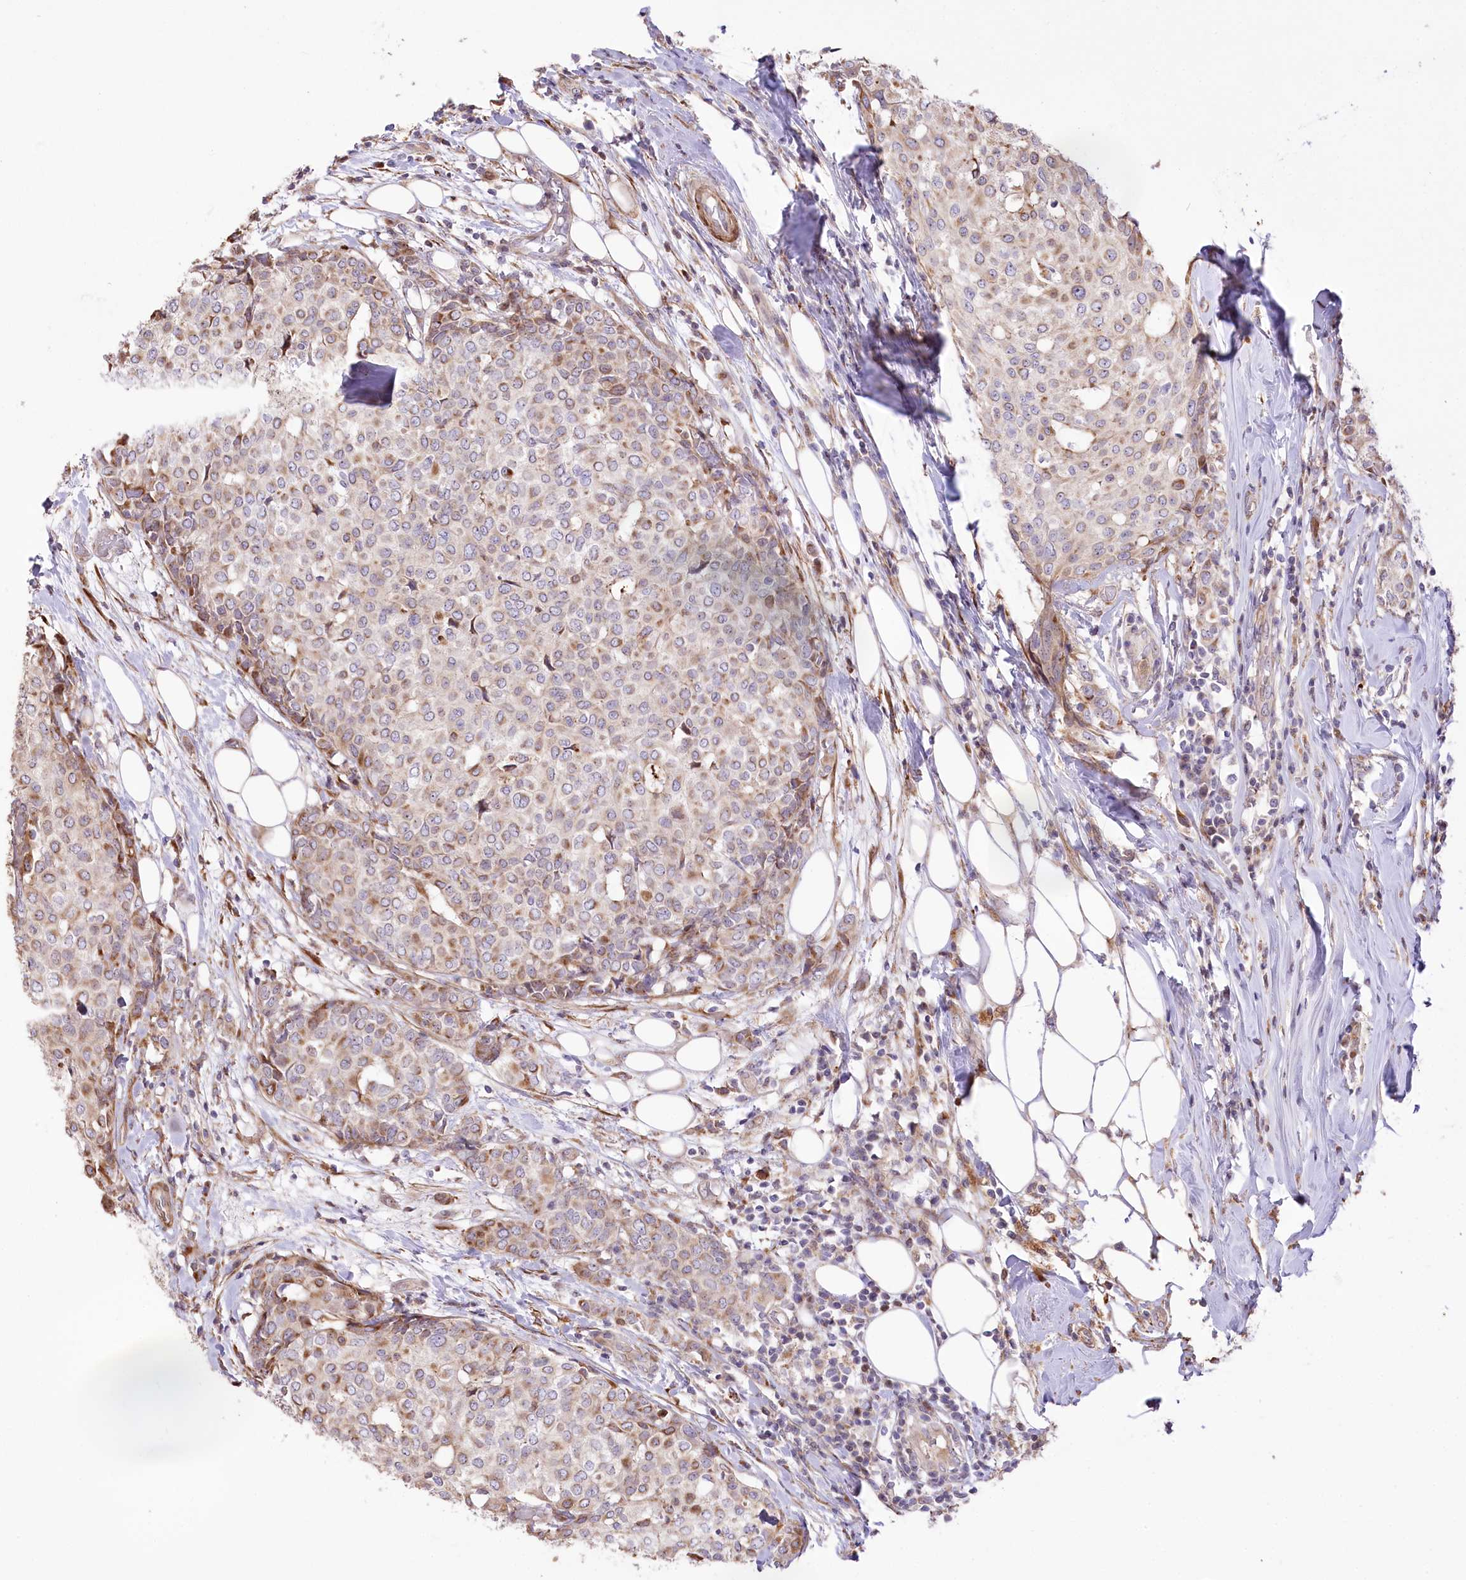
{"staining": {"intensity": "weak", "quantity": "25%-75%", "location": "cytoplasmic/membranous"}, "tissue": "breast cancer", "cell_type": "Tumor cells", "image_type": "cancer", "snomed": [{"axis": "morphology", "description": "Lobular carcinoma"}, {"axis": "topography", "description": "Breast"}], "caption": "The histopathology image shows a brown stain indicating the presence of a protein in the cytoplasmic/membranous of tumor cells in lobular carcinoma (breast).", "gene": "RNF24", "patient": {"sex": "female", "age": 51}}